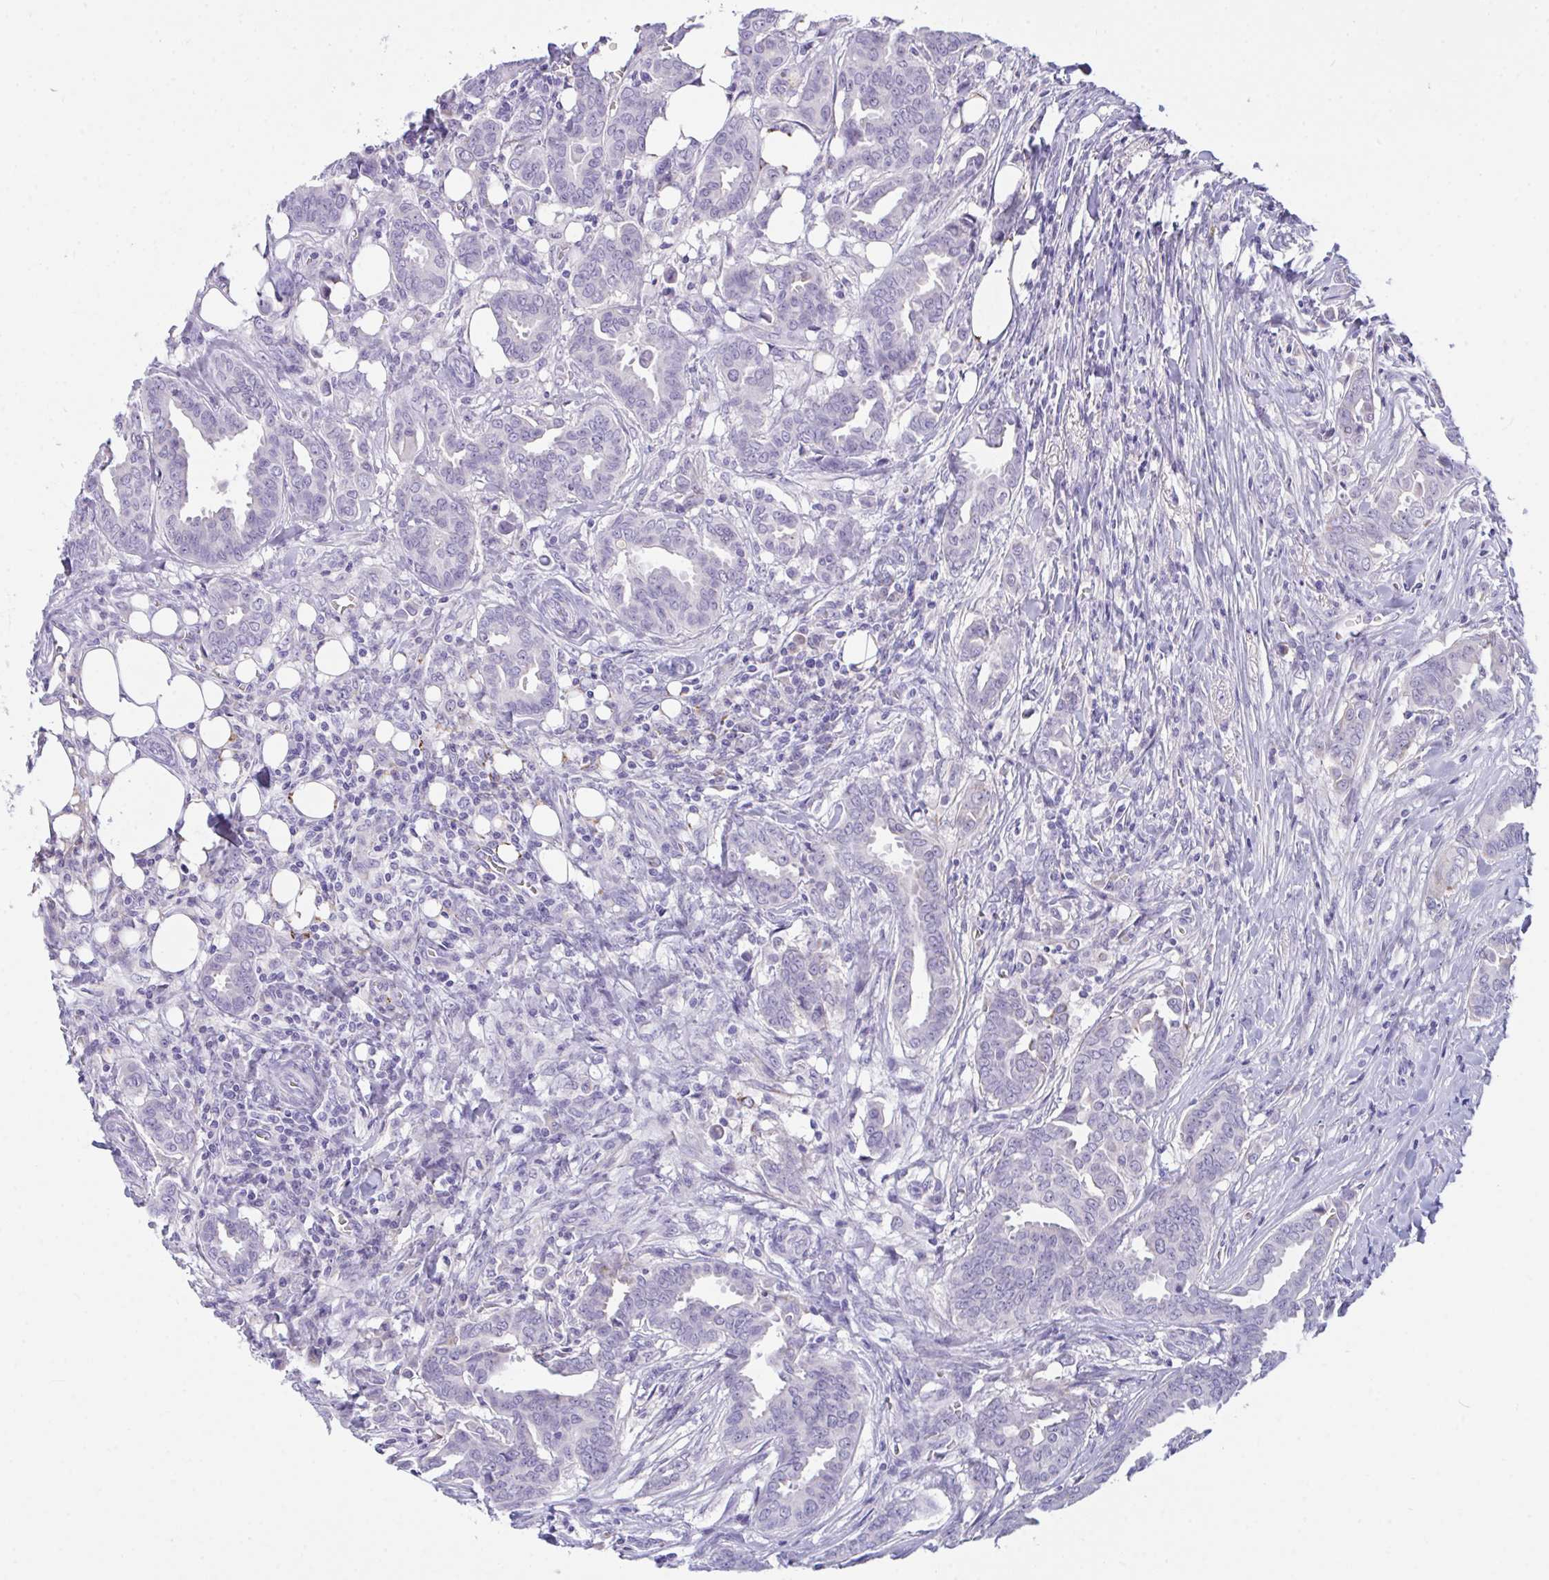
{"staining": {"intensity": "negative", "quantity": "none", "location": "none"}, "tissue": "breast cancer", "cell_type": "Tumor cells", "image_type": "cancer", "snomed": [{"axis": "morphology", "description": "Duct carcinoma"}, {"axis": "topography", "description": "Breast"}], "caption": "Immunohistochemistry (IHC) image of infiltrating ductal carcinoma (breast) stained for a protein (brown), which reveals no staining in tumor cells.", "gene": "SEMA6B", "patient": {"sex": "female", "age": 45}}